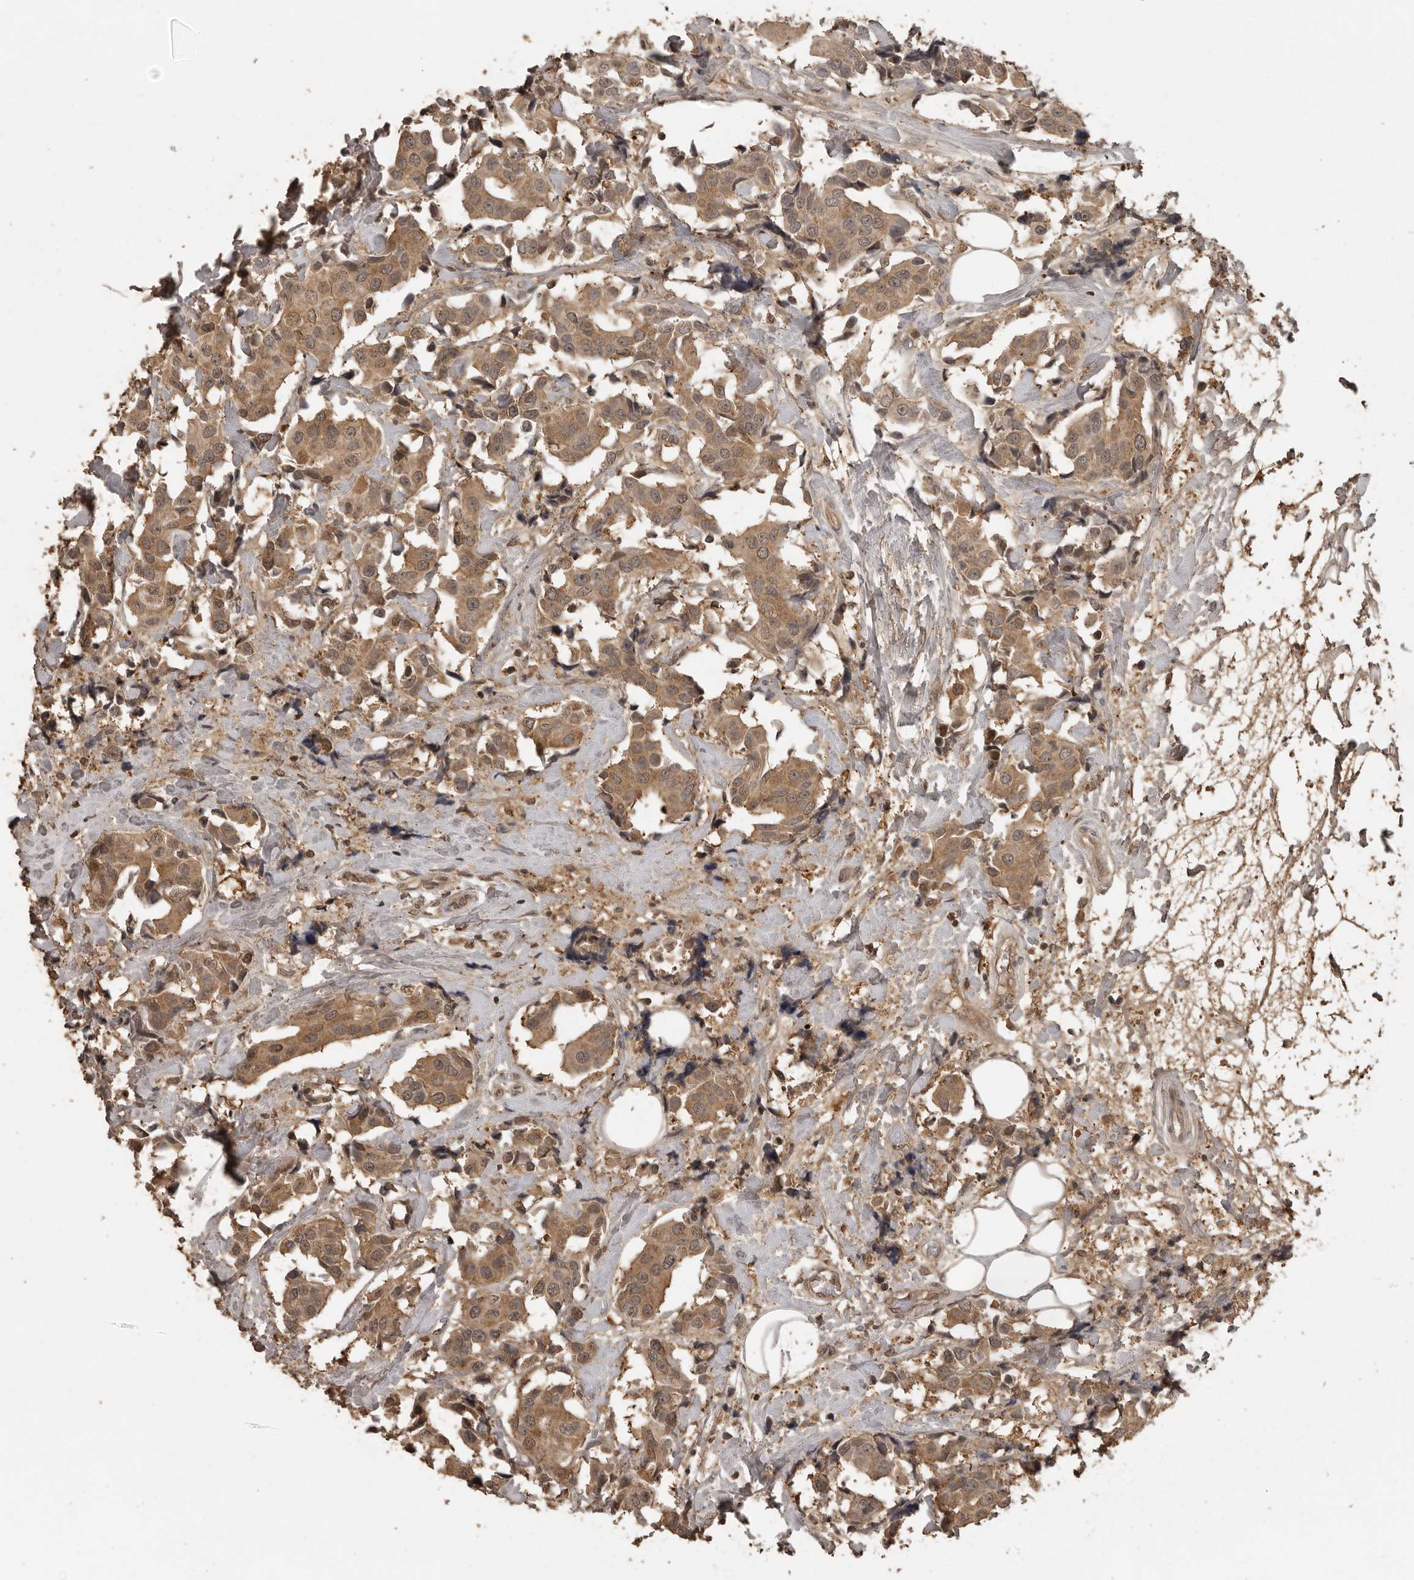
{"staining": {"intensity": "moderate", "quantity": ">75%", "location": "cytoplasmic/membranous"}, "tissue": "breast cancer", "cell_type": "Tumor cells", "image_type": "cancer", "snomed": [{"axis": "morphology", "description": "Normal tissue, NOS"}, {"axis": "morphology", "description": "Duct carcinoma"}, {"axis": "topography", "description": "Breast"}], "caption": "IHC (DAB) staining of breast infiltrating ductal carcinoma shows moderate cytoplasmic/membranous protein expression in approximately >75% of tumor cells.", "gene": "CTF1", "patient": {"sex": "female", "age": 39}}